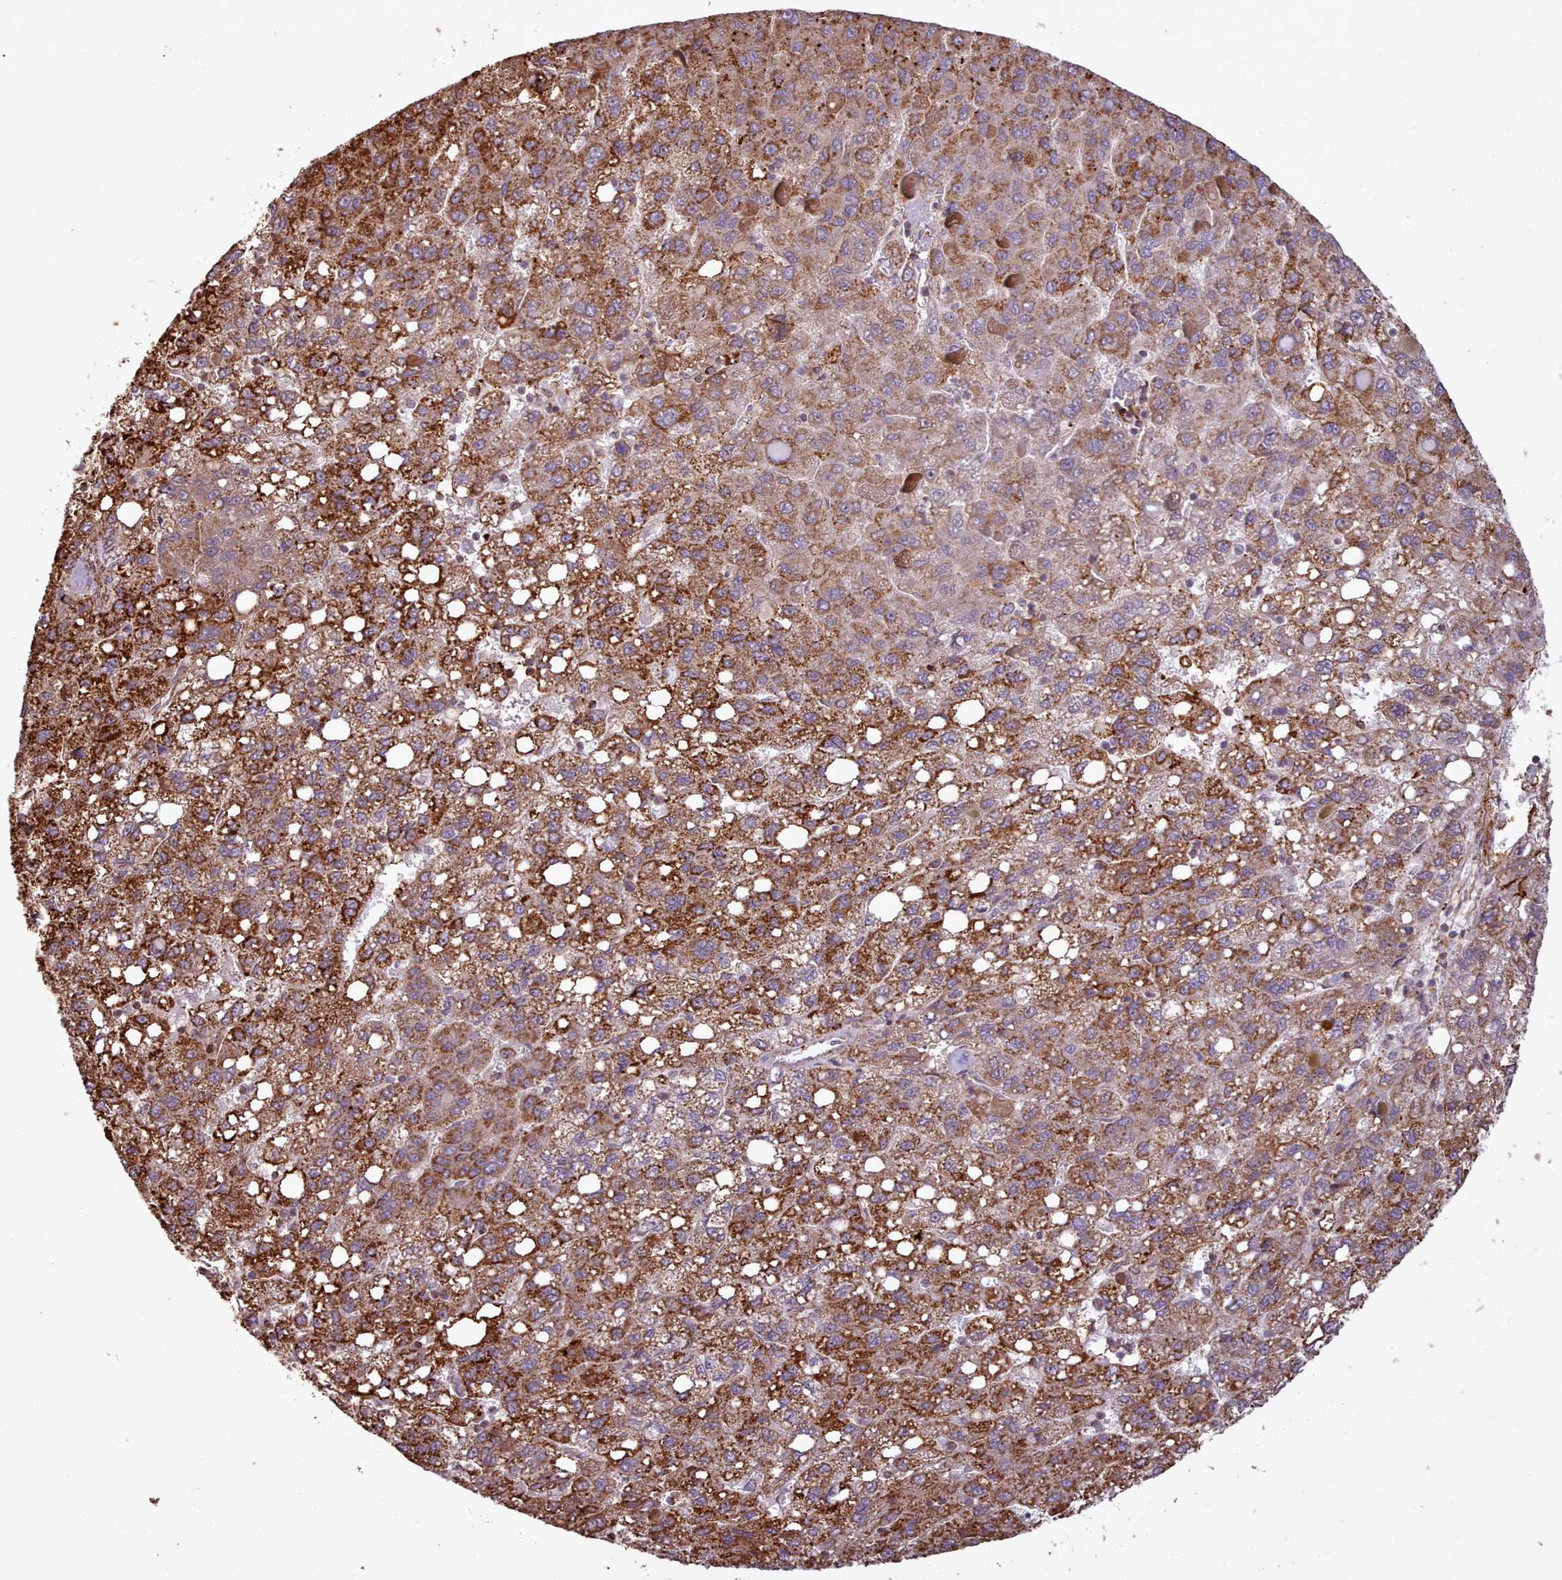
{"staining": {"intensity": "strong", "quantity": ">75%", "location": "cytoplasmic/membranous"}, "tissue": "liver cancer", "cell_type": "Tumor cells", "image_type": "cancer", "snomed": [{"axis": "morphology", "description": "Carcinoma, Hepatocellular, NOS"}, {"axis": "topography", "description": "Liver"}], "caption": "High-magnification brightfield microscopy of hepatocellular carcinoma (liver) stained with DAB (brown) and counterstained with hematoxylin (blue). tumor cells exhibit strong cytoplasmic/membranous expression is present in about>75% of cells.", "gene": "ZMYM4", "patient": {"sex": "female", "age": 82}}